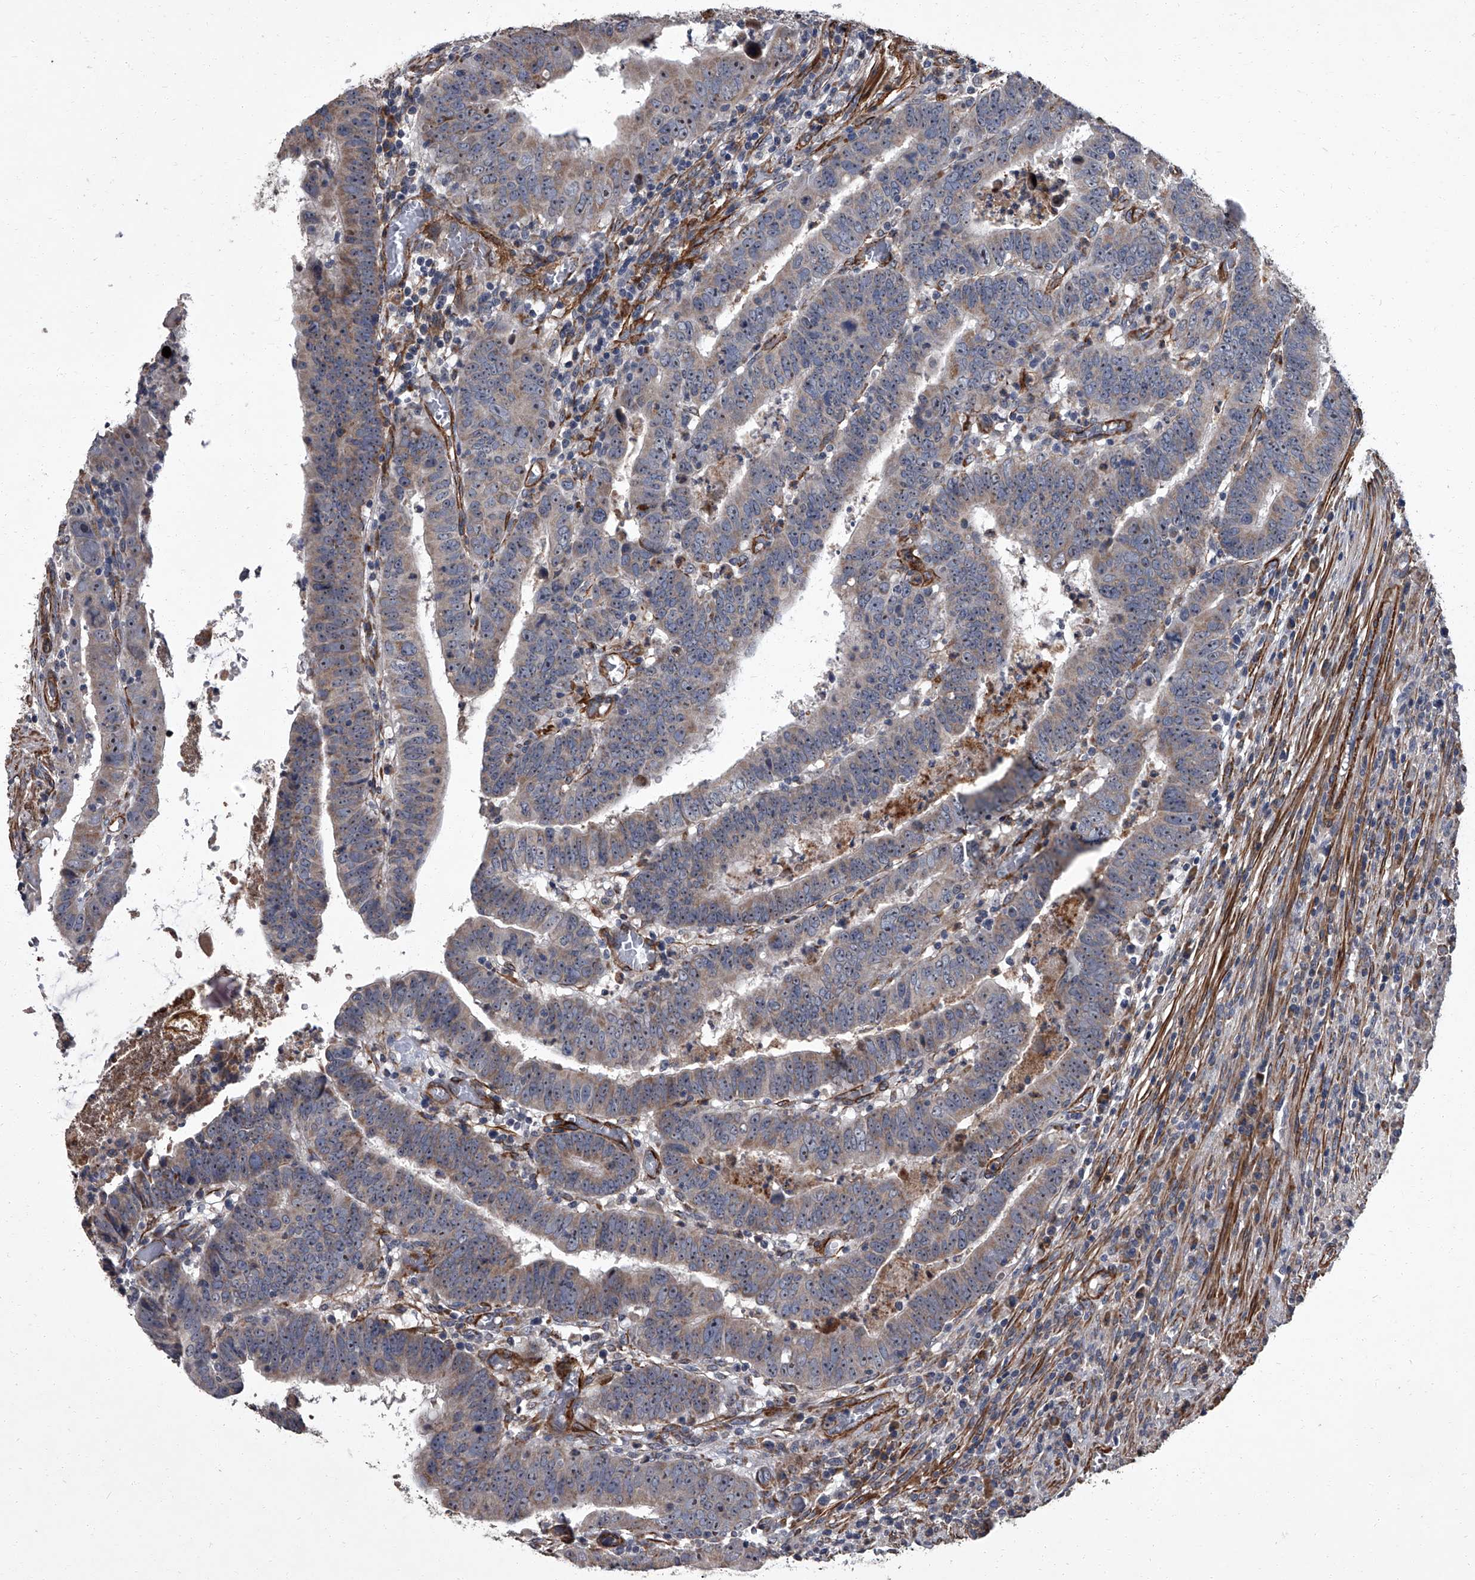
{"staining": {"intensity": "weak", "quantity": "25%-75%", "location": "cytoplasmic/membranous"}, "tissue": "colorectal cancer", "cell_type": "Tumor cells", "image_type": "cancer", "snomed": [{"axis": "morphology", "description": "Normal tissue, NOS"}, {"axis": "morphology", "description": "Adenocarcinoma, NOS"}, {"axis": "topography", "description": "Rectum"}], "caption": "Immunohistochemistry image of neoplastic tissue: adenocarcinoma (colorectal) stained using immunohistochemistry exhibits low levels of weak protein expression localized specifically in the cytoplasmic/membranous of tumor cells, appearing as a cytoplasmic/membranous brown color.", "gene": "SIRT4", "patient": {"sex": "female", "age": 65}}